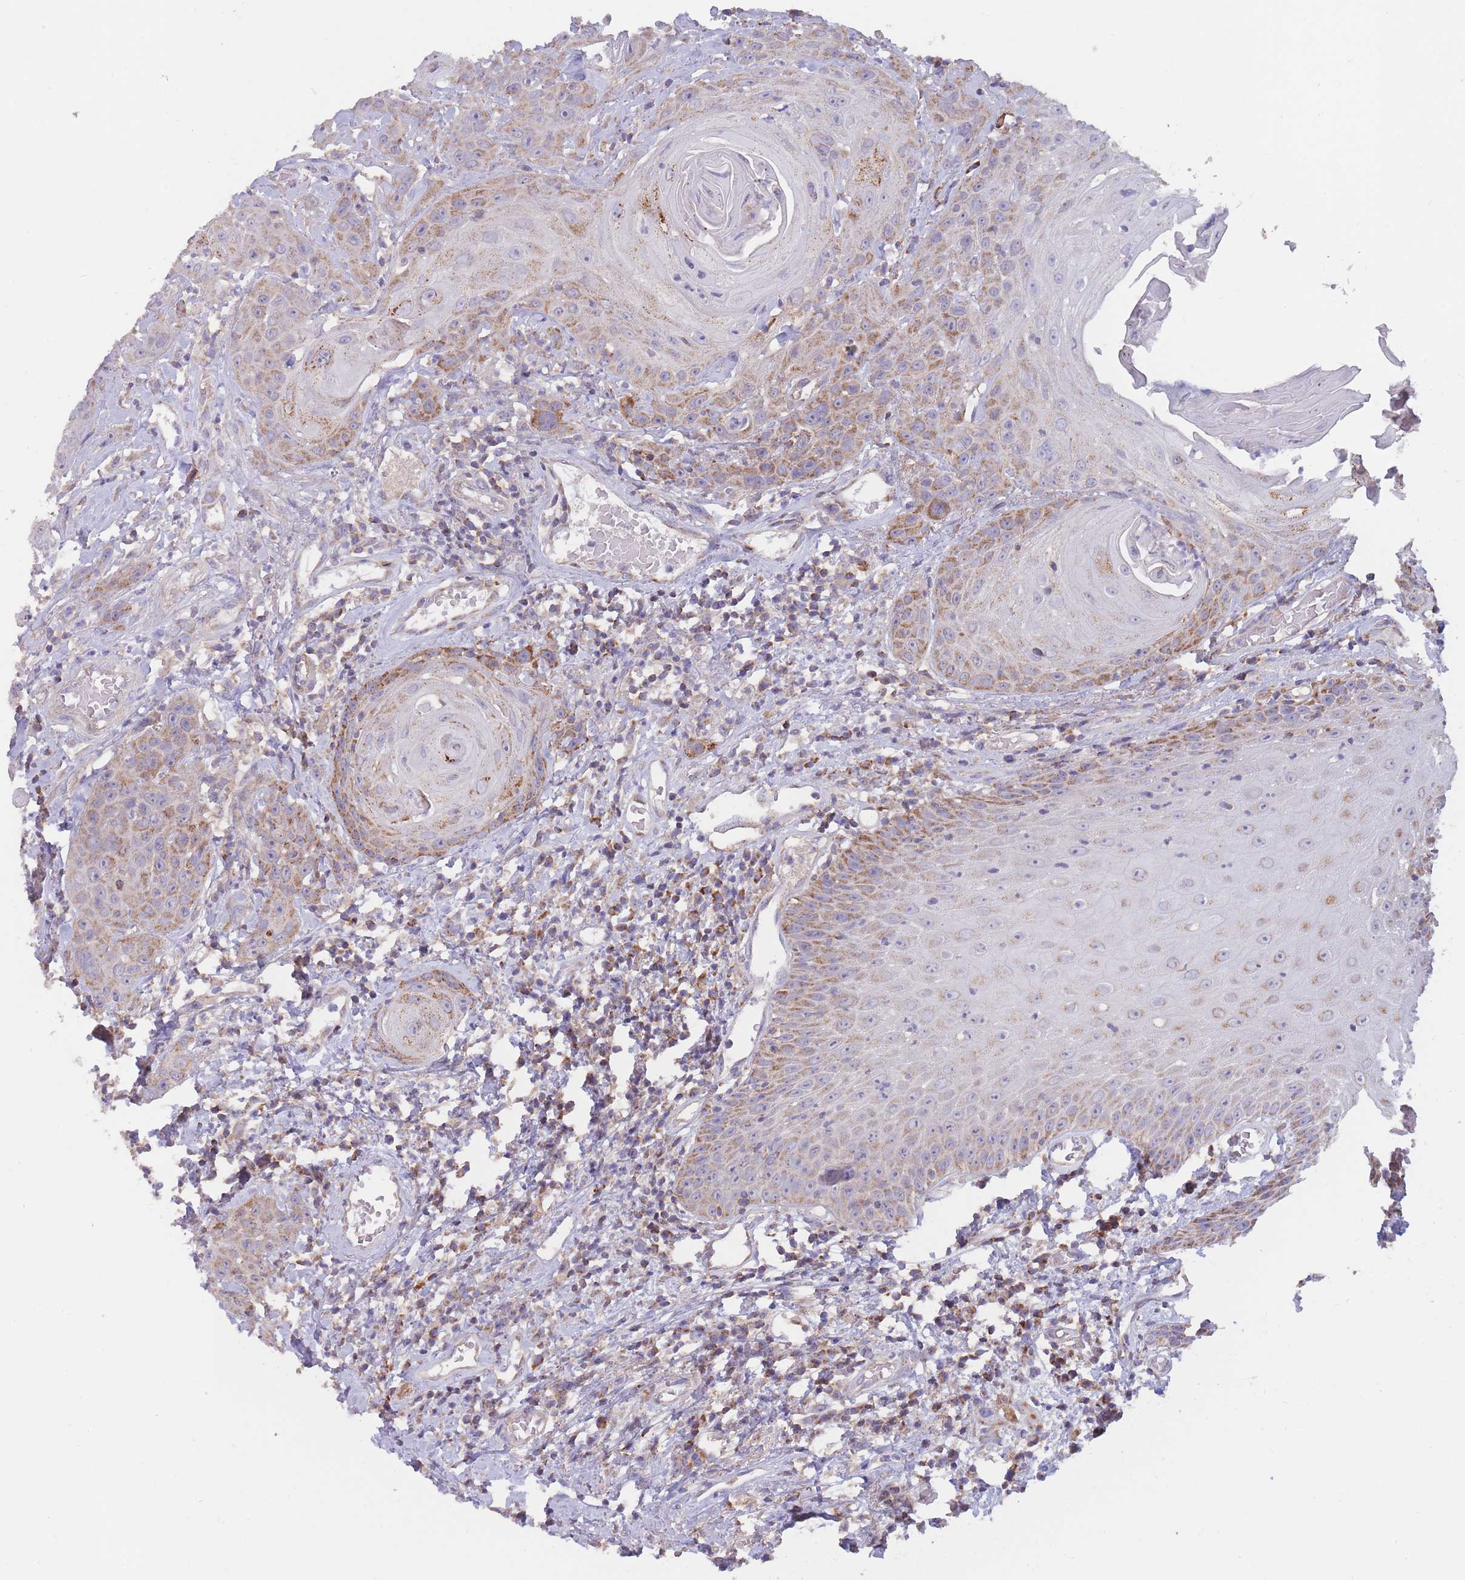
{"staining": {"intensity": "moderate", "quantity": "25%-75%", "location": "cytoplasmic/membranous"}, "tissue": "head and neck cancer", "cell_type": "Tumor cells", "image_type": "cancer", "snomed": [{"axis": "morphology", "description": "Squamous cell carcinoma, NOS"}, {"axis": "topography", "description": "Head-Neck"}], "caption": "Immunohistochemistry (DAB) staining of human head and neck cancer (squamous cell carcinoma) demonstrates moderate cytoplasmic/membranous protein positivity in about 25%-75% of tumor cells.", "gene": "SLC25A42", "patient": {"sex": "female", "age": 59}}